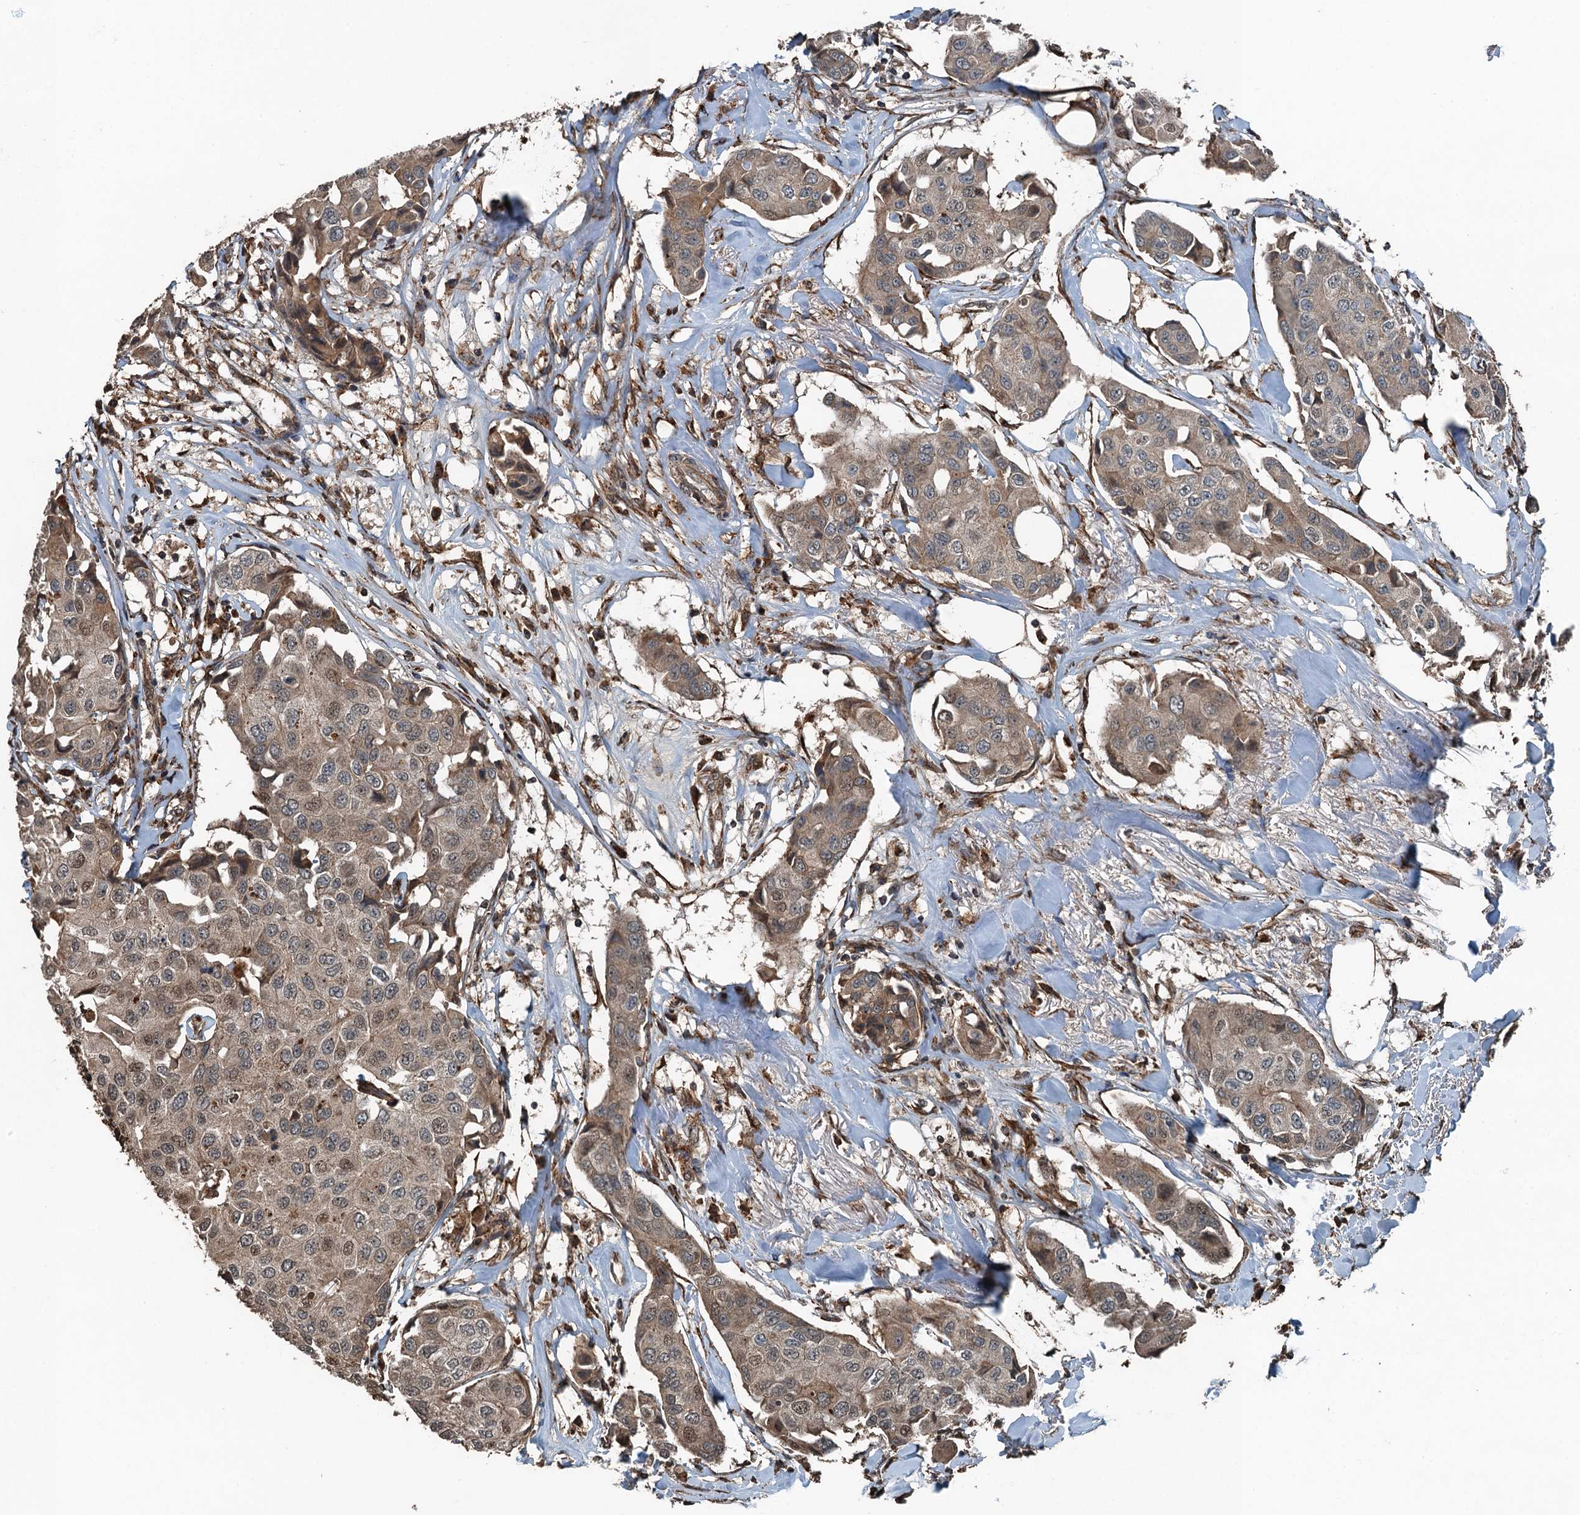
{"staining": {"intensity": "moderate", "quantity": ">75%", "location": "cytoplasmic/membranous"}, "tissue": "breast cancer", "cell_type": "Tumor cells", "image_type": "cancer", "snomed": [{"axis": "morphology", "description": "Duct carcinoma"}, {"axis": "topography", "description": "Breast"}], "caption": "A histopathology image of breast cancer (invasive ductal carcinoma) stained for a protein reveals moderate cytoplasmic/membranous brown staining in tumor cells.", "gene": "TCTN1", "patient": {"sex": "female", "age": 80}}